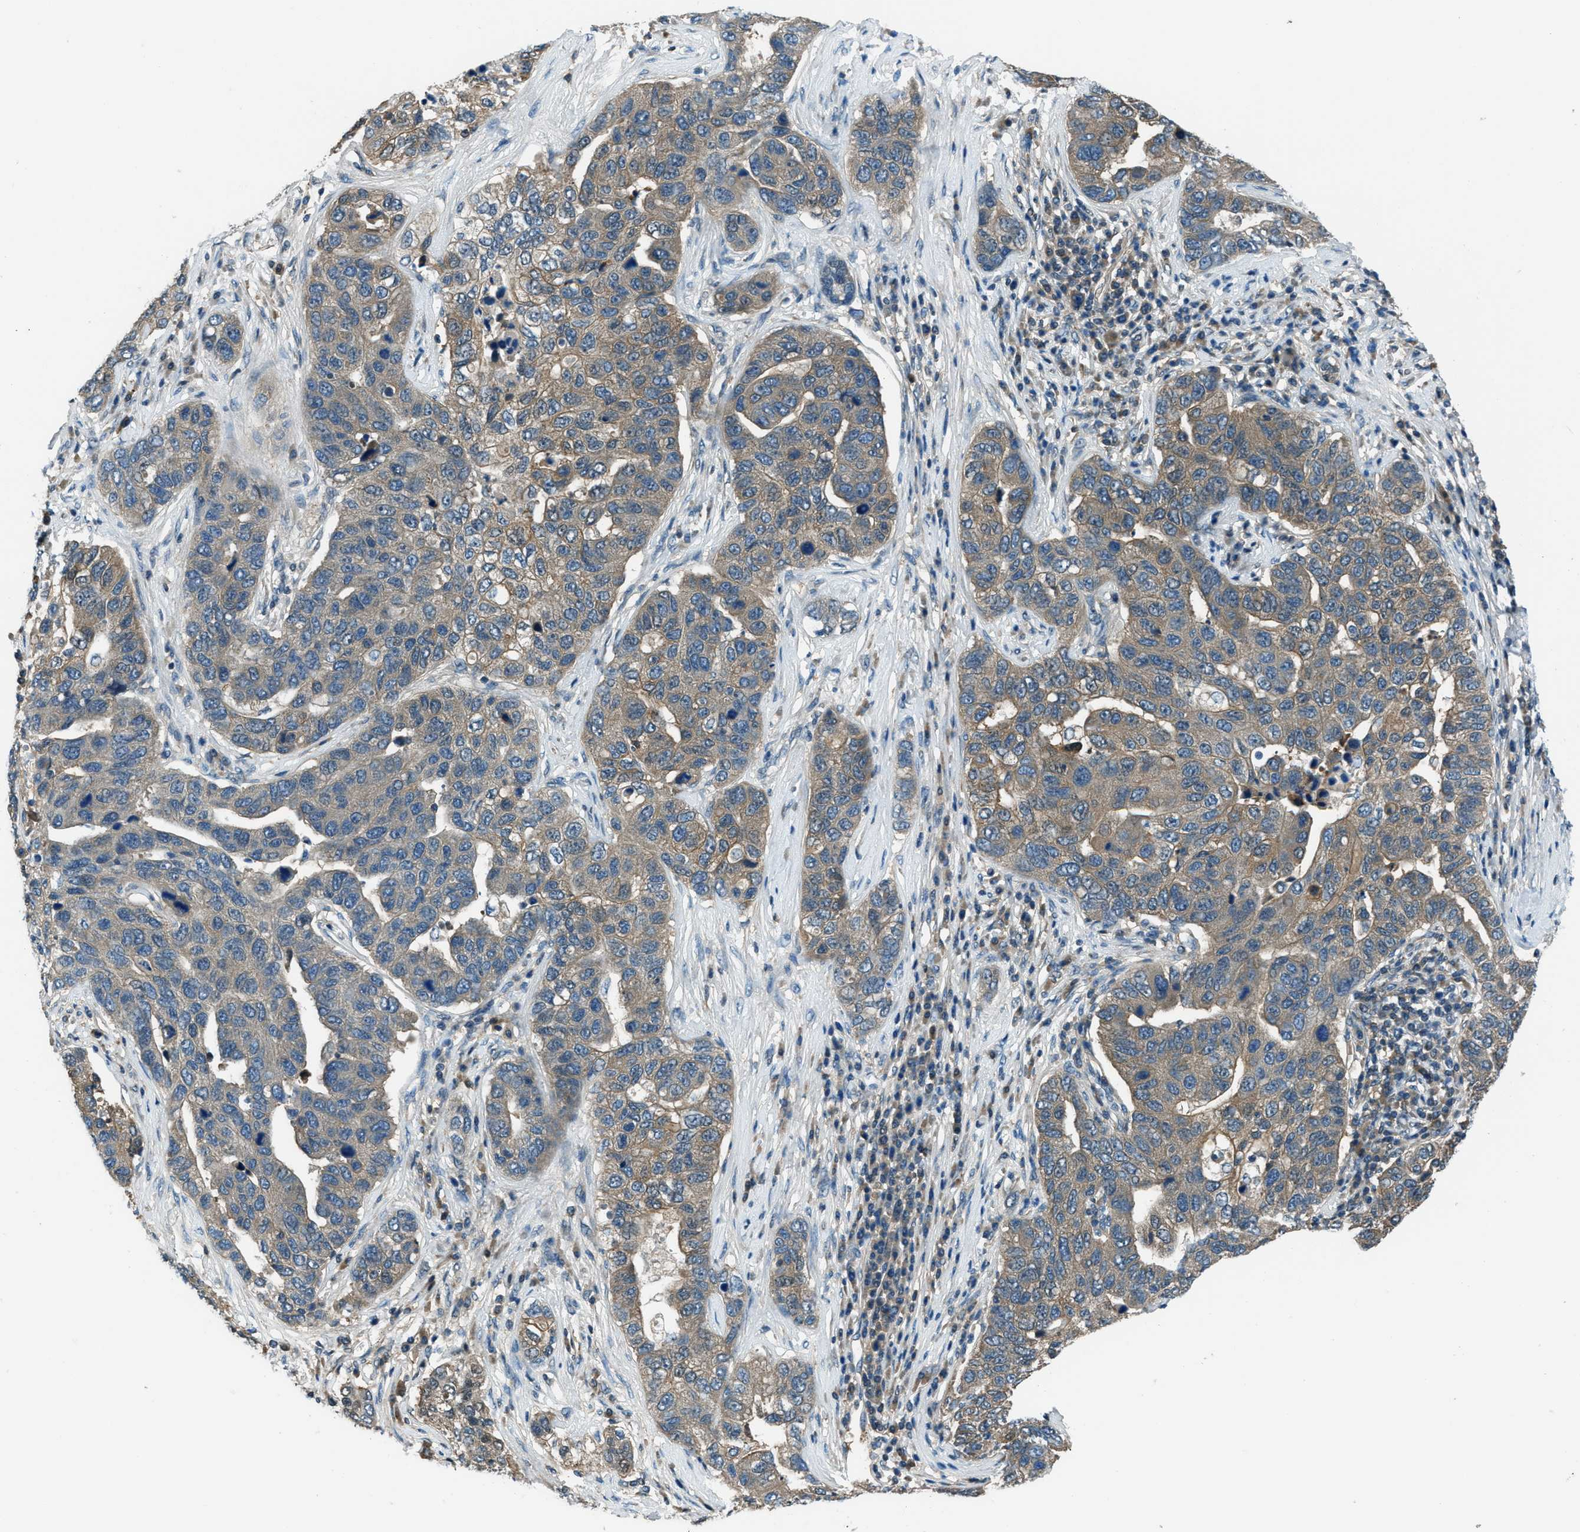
{"staining": {"intensity": "moderate", "quantity": ">75%", "location": "cytoplasmic/membranous"}, "tissue": "pancreatic cancer", "cell_type": "Tumor cells", "image_type": "cancer", "snomed": [{"axis": "morphology", "description": "Adenocarcinoma, NOS"}, {"axis": "topography", "description": "Pancreas"}], "caption": "About >75% of tumor cells in human adenocarcinoma (pancreatic) demonstrate moderate cytoplasmic/membranous protein positivity as visualized by brown immunohistochemical staining.", "gene": "HEBP2", "patient": {"sex": "female", "age": 61}}